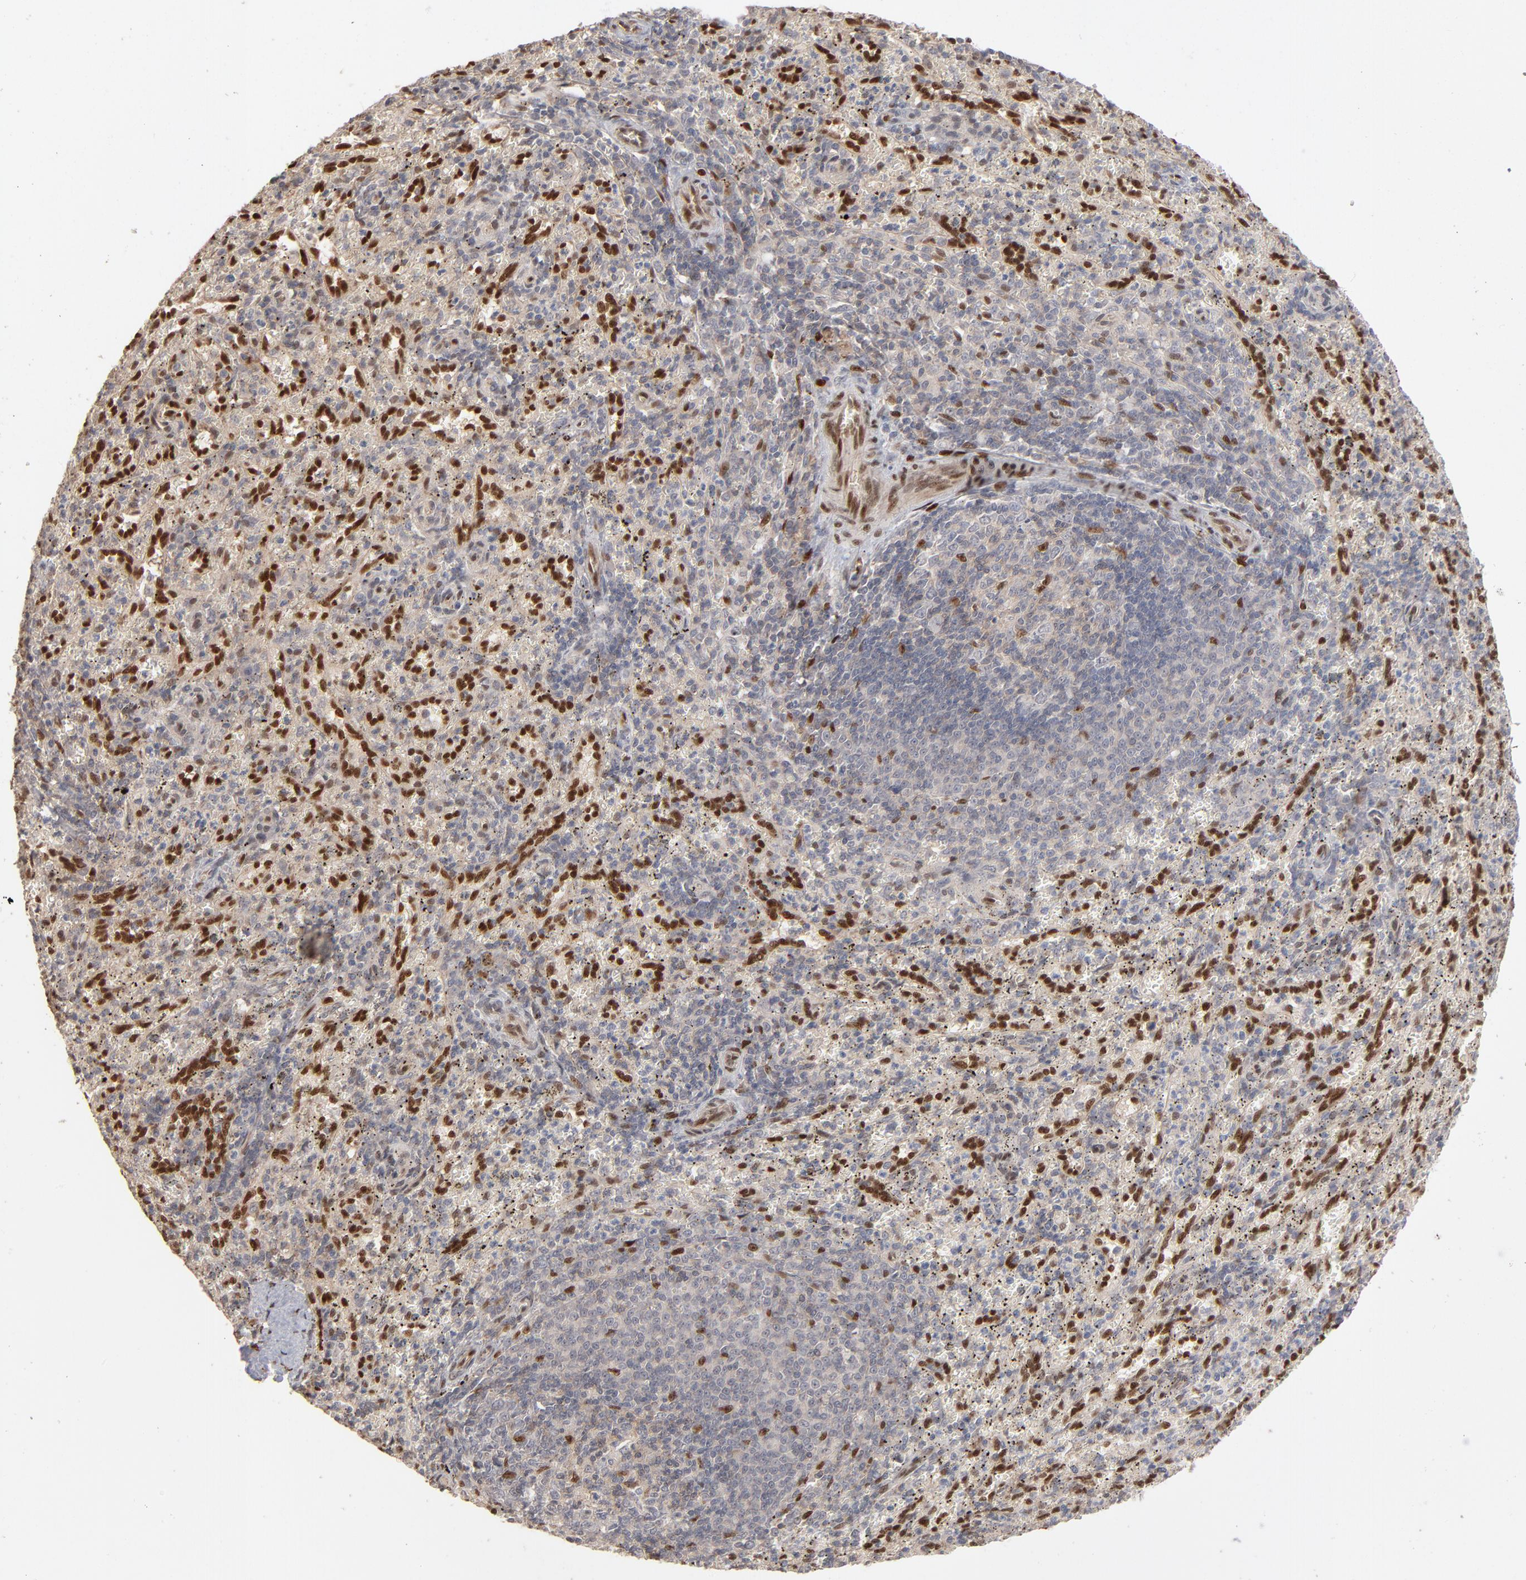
{"staining": {"intensity": "moderate", "quantity": "<25%", "location": "nuclear"}, "tissue": "spleen", "cell_type": "Cells in red pulp", "image_type": "normal", "snomed": [{"axis": "morphology", "description": "Normal tissue, NOS"}, {"axis": "topography", "description": "Spleen"}], "caption": "IHC photomicrograph of unremarkable spleen: human spleen stained using immunohistochemistry demonstrates low levels of moderate protein expression localized specifically in the nuclear of cells in red pulp, appearing as a nuclear brown color.", "gene": "NFIB", "patient": {"sex": "female", "age": 10}}